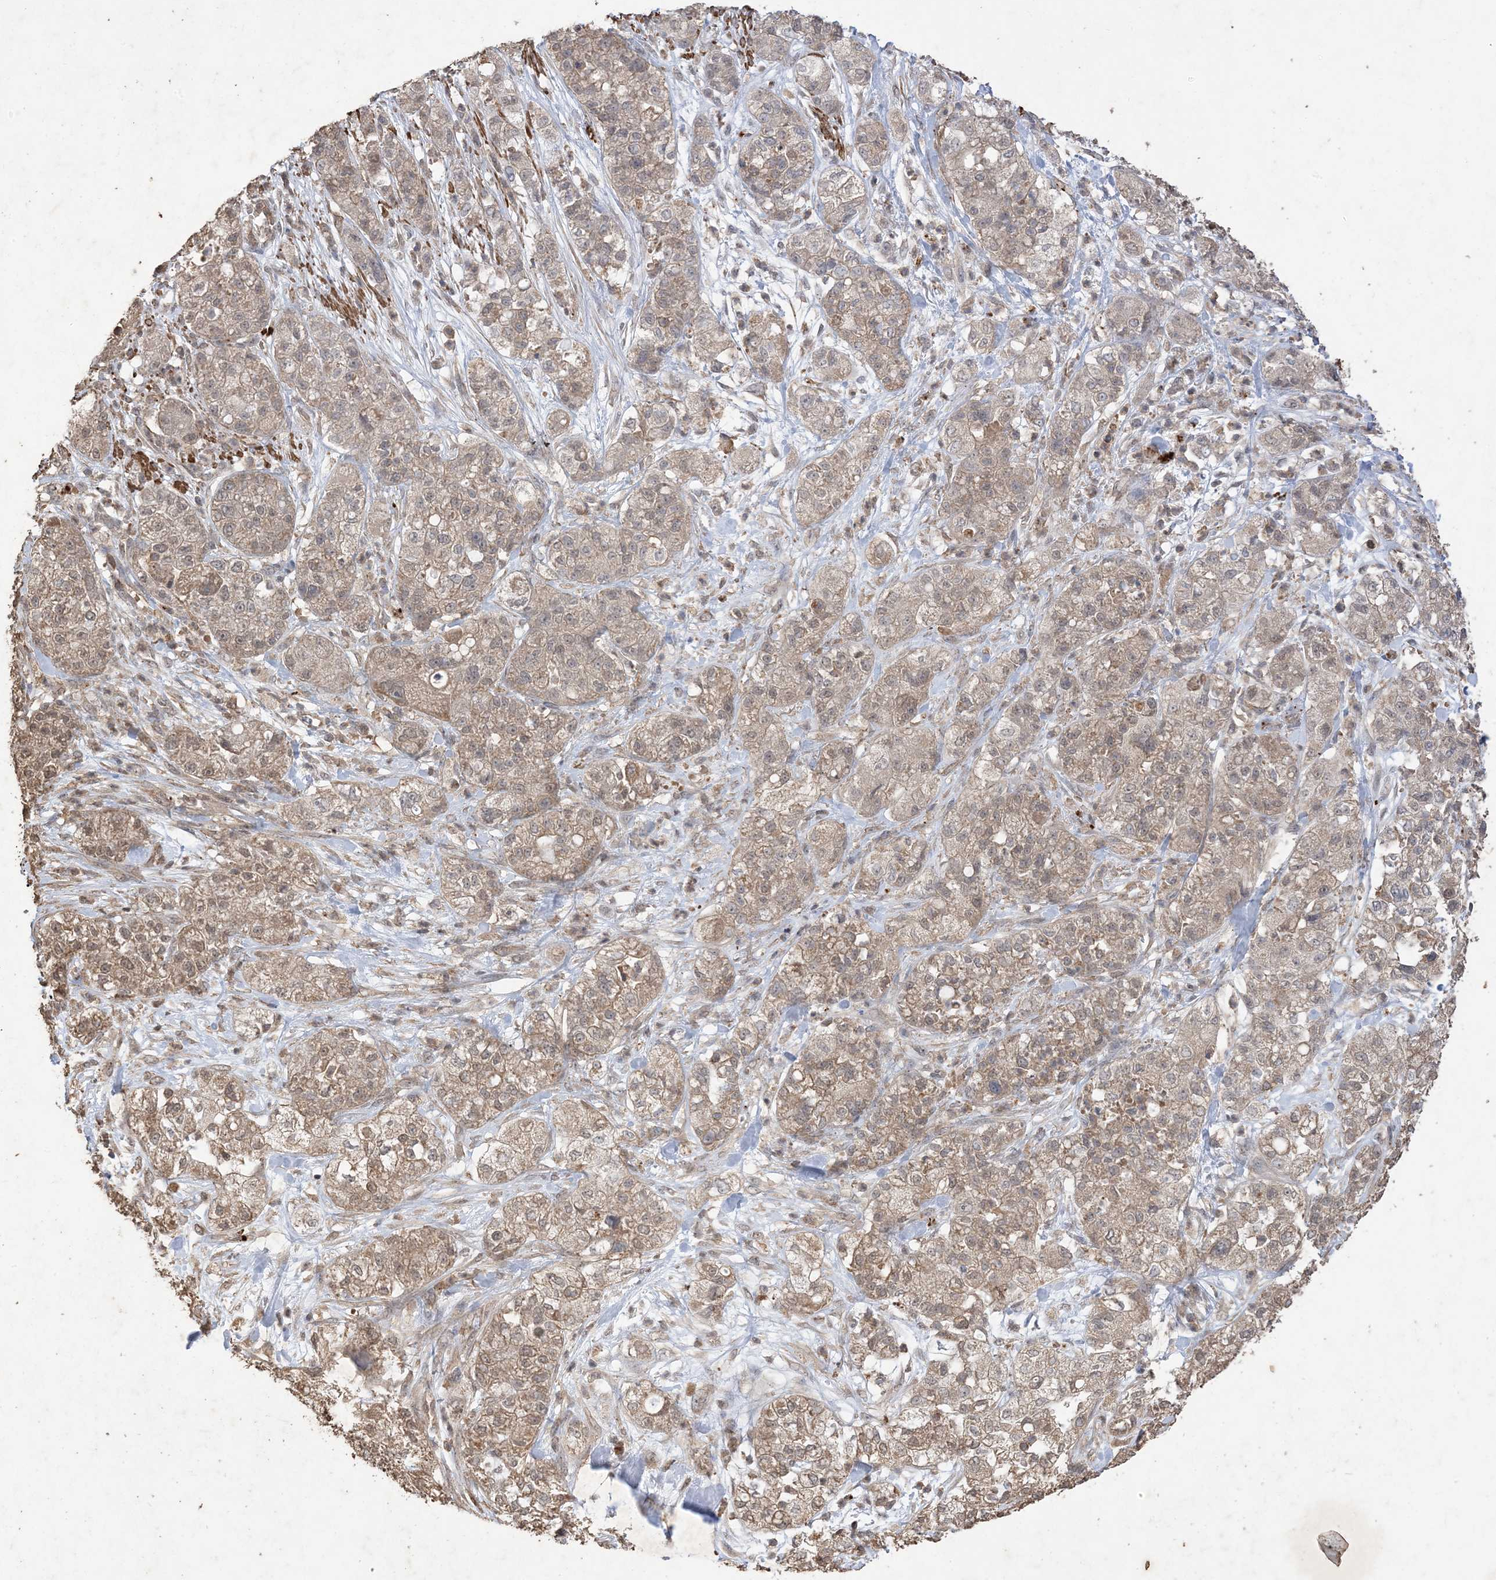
{"staining": {"intensity": "weak", "quantity": ">75%", "location": "cytoplasmic/membranous"}, "tissue": "pancreatic cancer", "cell_type": "Tumor cells", "image_type": "cancer", "snomed": [{"axis": "morphology", "description": "Adenocarcinoma, NOS"}, {"axis": "topography", "description": "Pancreas"}], "caption": "Human pancreatic cancer stained with a protein marker shows weak staining in tumor cells.", "gene": "HPS4", "patient": {"sex": "female", "age": 78}}